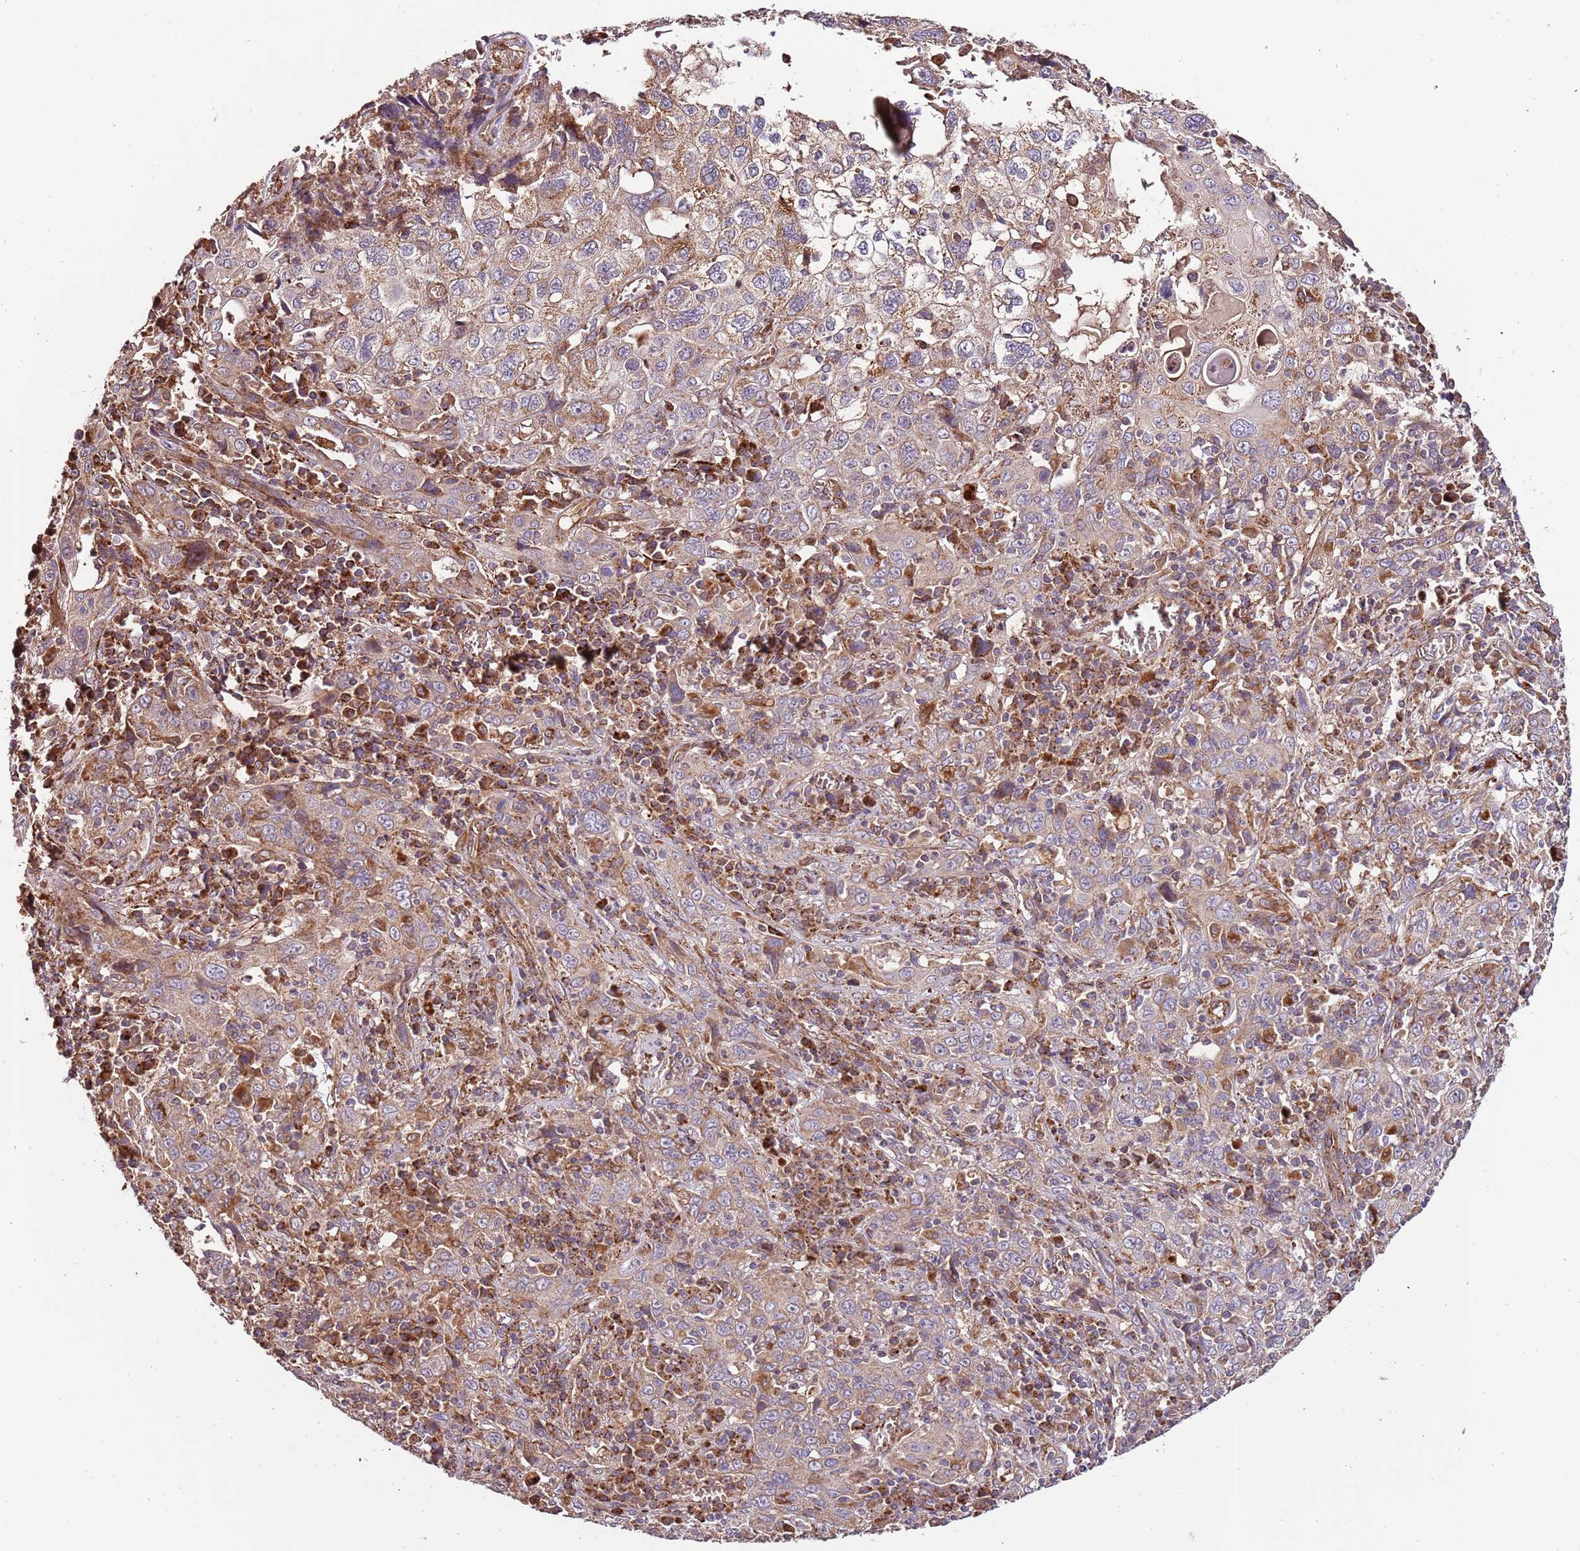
{"staining": {"intensity": "weak", "quantity": ">75%", "location": "cytoplasmic/membranous"}, "tissue": "cervical cancer", "cell_type": "Tumor cells", "image_type": "cancer", "snomed": [{"axis": "morphology", "description": "Squamous cell carcinoma, NOS"}, {"axis": "topography", "description": "Cervix"}], "caption": "High-magnification brightfield microscopy of cervical squamous cell carcinoma stained with DAB (3,3'-diaminobenzidine) (brown) and counterstained with hematoxylin (blue). tumor cells exhibit weak cytoplasmic/membranous staining is seen in approximately>75% of cells.", "gene": "DOCK6", "patient": {"sex": "female", "age": 46}}